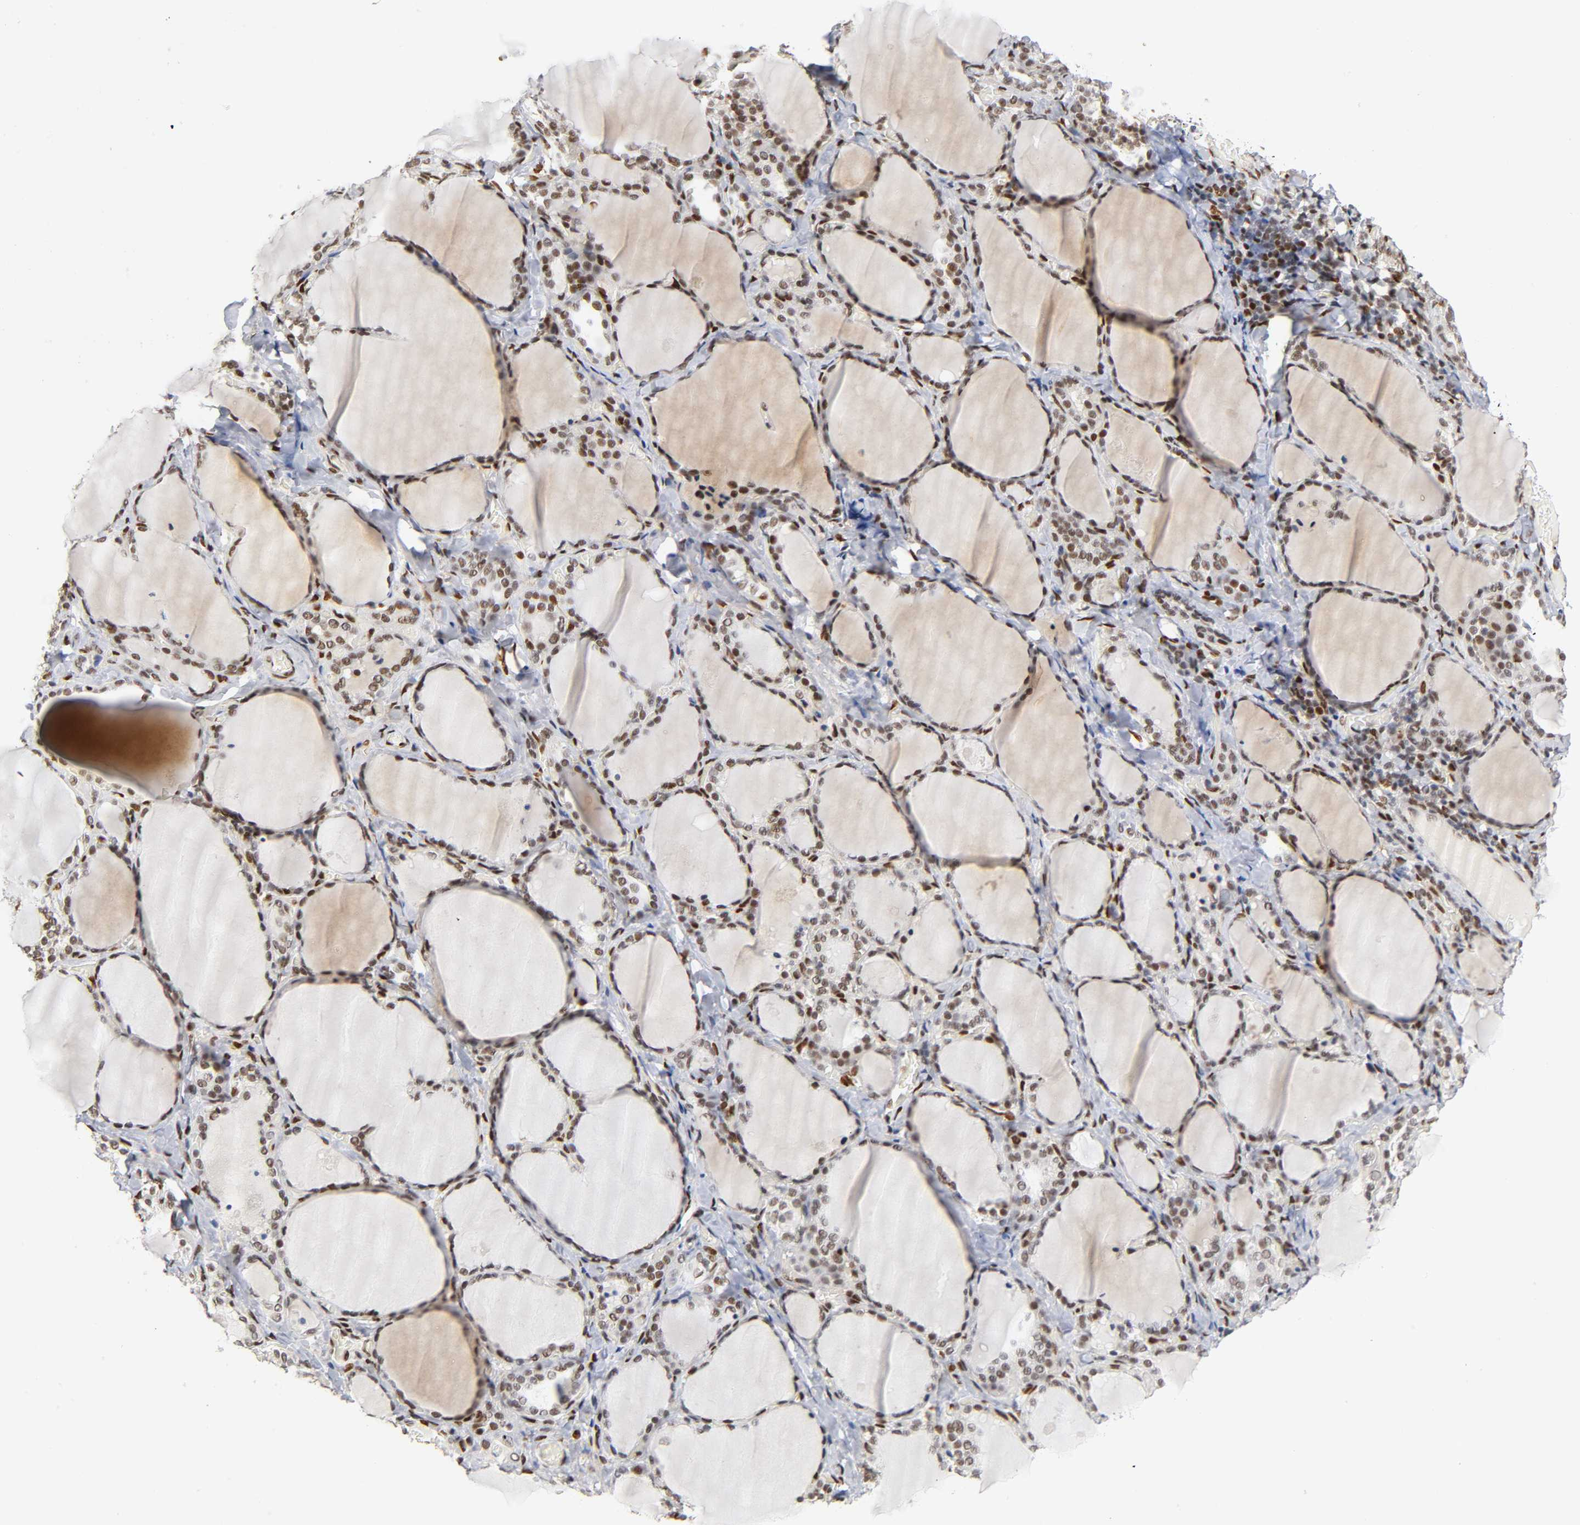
{"staining": {"intensity": "strong", "quantity": "25%-75%", "location": "nuclear"}, "tissue": "thyroid gland", "cell_type": "Glandular cells", "image_type": "normal", "snomed": [{"axis": "morphology", "description": "Normal tissue, NOS"}, {"axis": "morphology", "description": "Papillary adenocarcinoma, NOS"}, {"axis": "topography", "description": "Thyroid gland"}], "caption": "DAB (3,3'-diaminobenzidine) immunohistochemical staining of normal thyroid gland displays strong nuclear protein staining in about 25%-75% of glandular cells.", "gene": "NR3C1", "patient": {"sex": "female", "age": 30}}